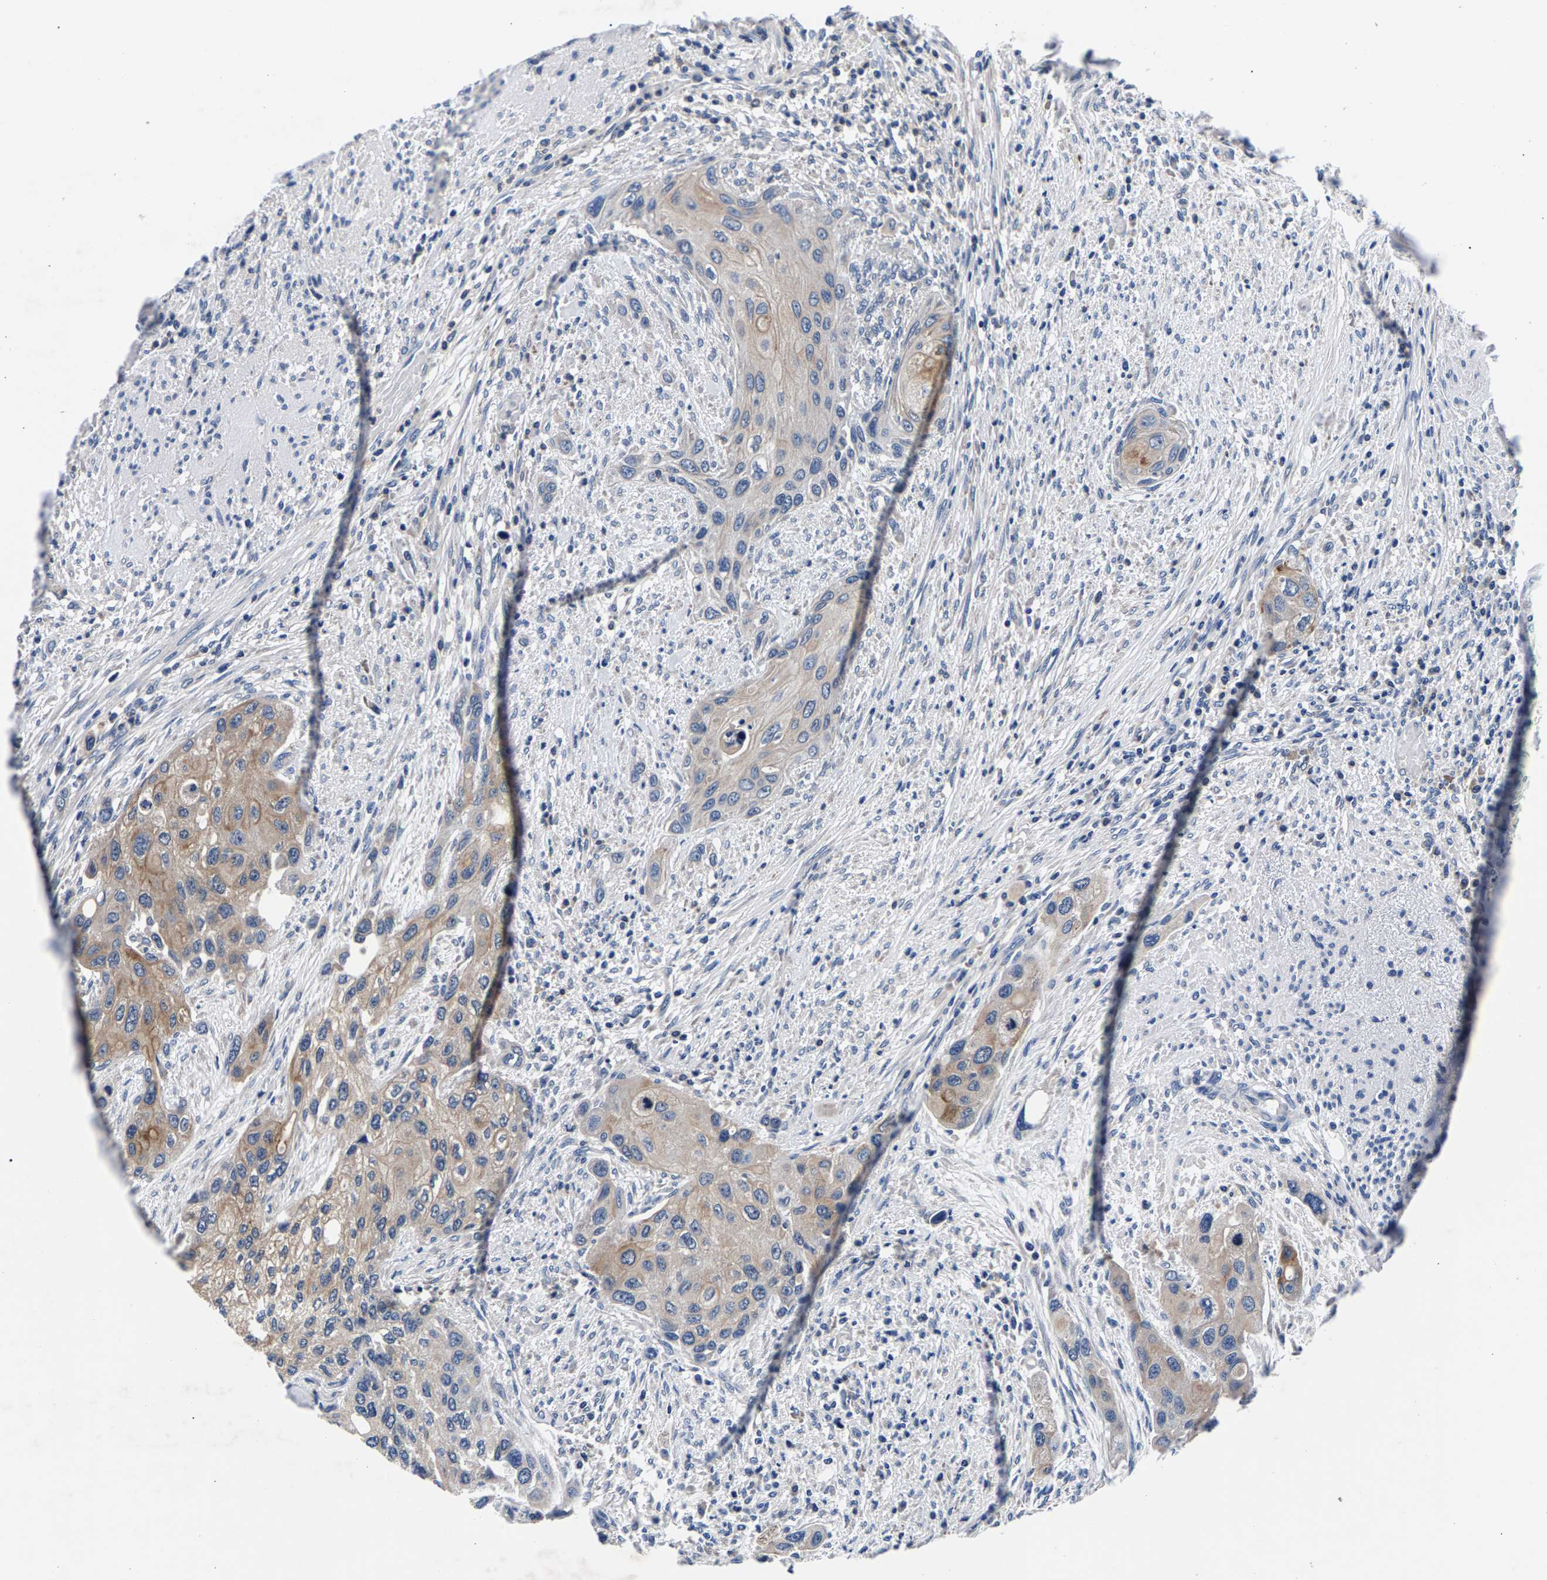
{"staining": {"intensity": "weak", "quantity": ">75%", "location": "cytoplasmic/membranous"}, "tissue": "urothelial cancer", "cell_type": "Tumor cells", "image_type": "cancer", "snomed": [{"axis": "morphology", "description": "Urothelial carcinoma, High grade"}, {"axis": "topography", "description": "Urinary bladder"}], "caption": "The histopathology image demonstrates staining of urothelial carcinoma (high-grade), revealing weak cytoplasmic/membranous protein positivity (brown color) within tumor cells.", "gene": "PHF24", "patient": {"sex": "female", "age": 56}}